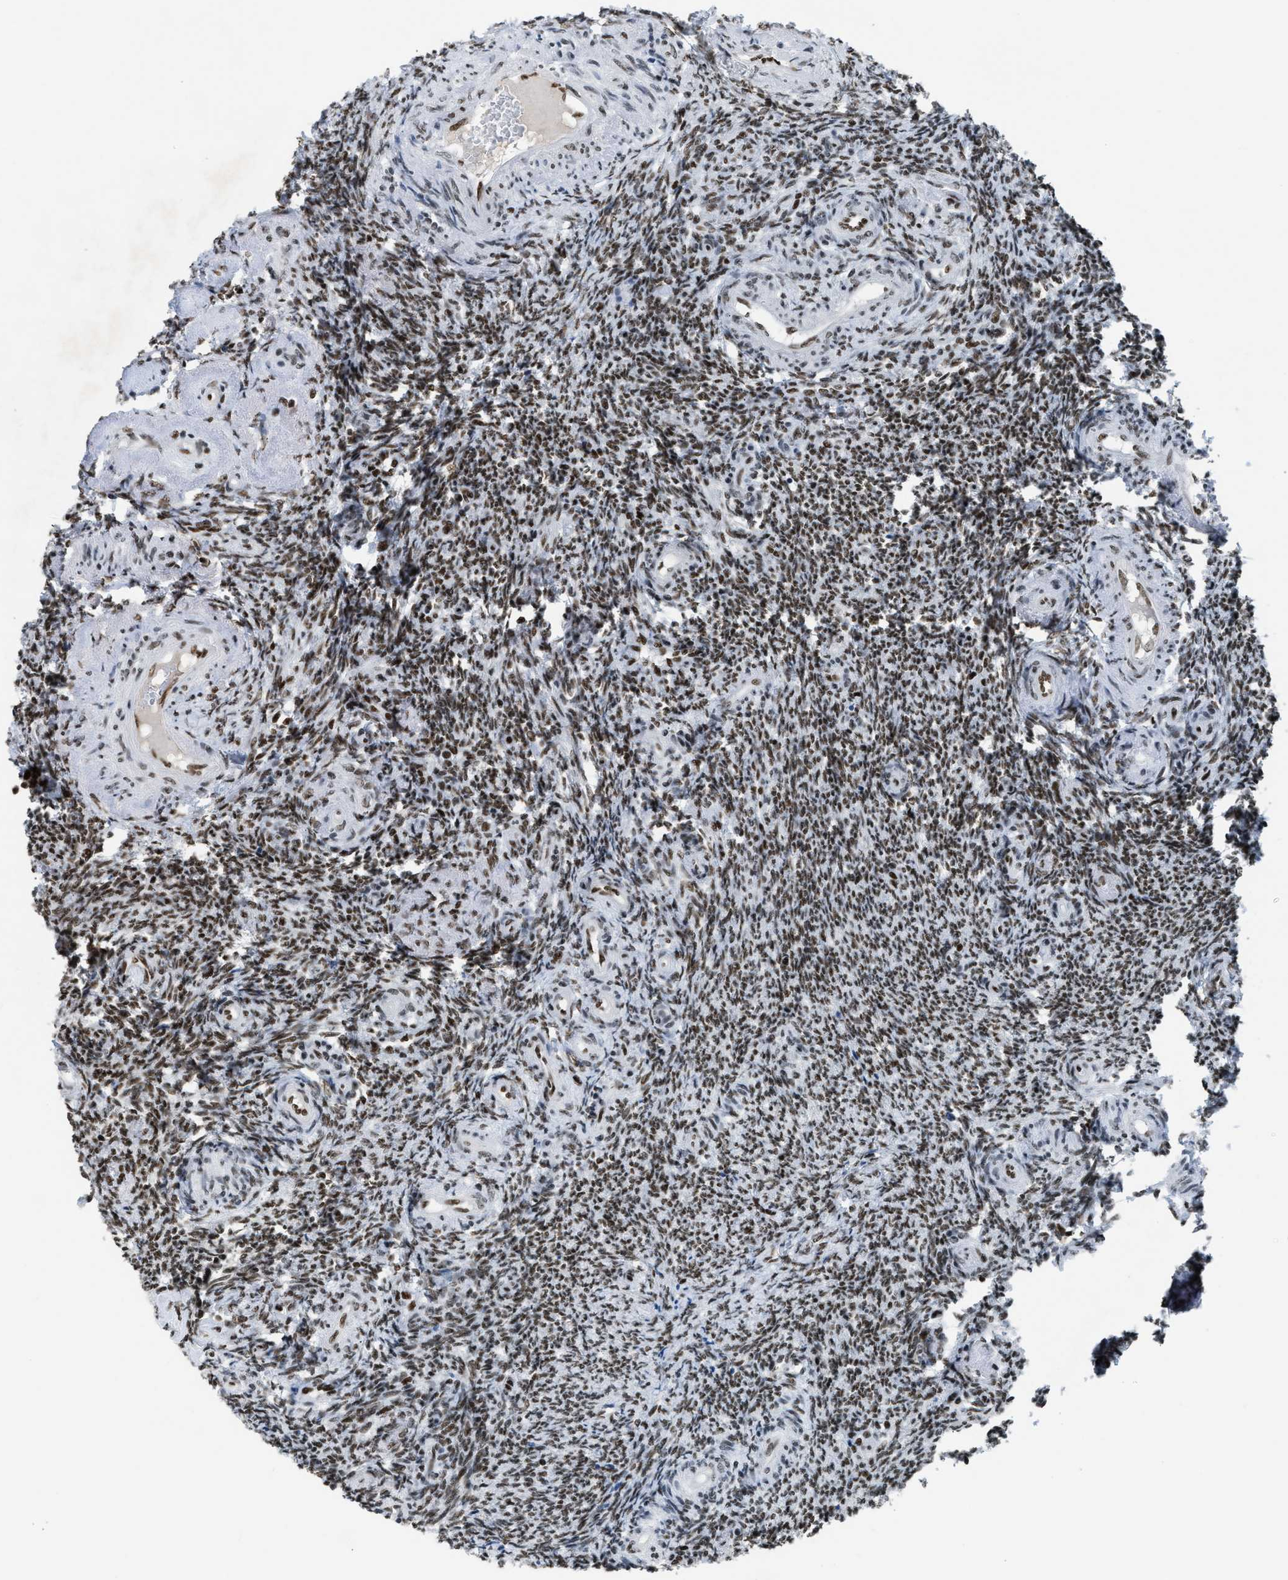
{"staining": {"intensity": "strong", "quantity": ">75%", "location": "nuclear"}, "tissue": "ovary", "cell_type": "Ovarian stroma cells", "image_type": "normal", "snomed": [{"axis": "morphology", "description": "Normal tissue, NOS"}, {"axis": "topography", "description": "Ovary"}], "caption": "The micrograph shows staining of benign ovary, revealing strong nuclear protein expression (brown color) within ovarian stroma cells.", "gene": "SCAF4", "patient": {"sex": "female", "age": 41}}